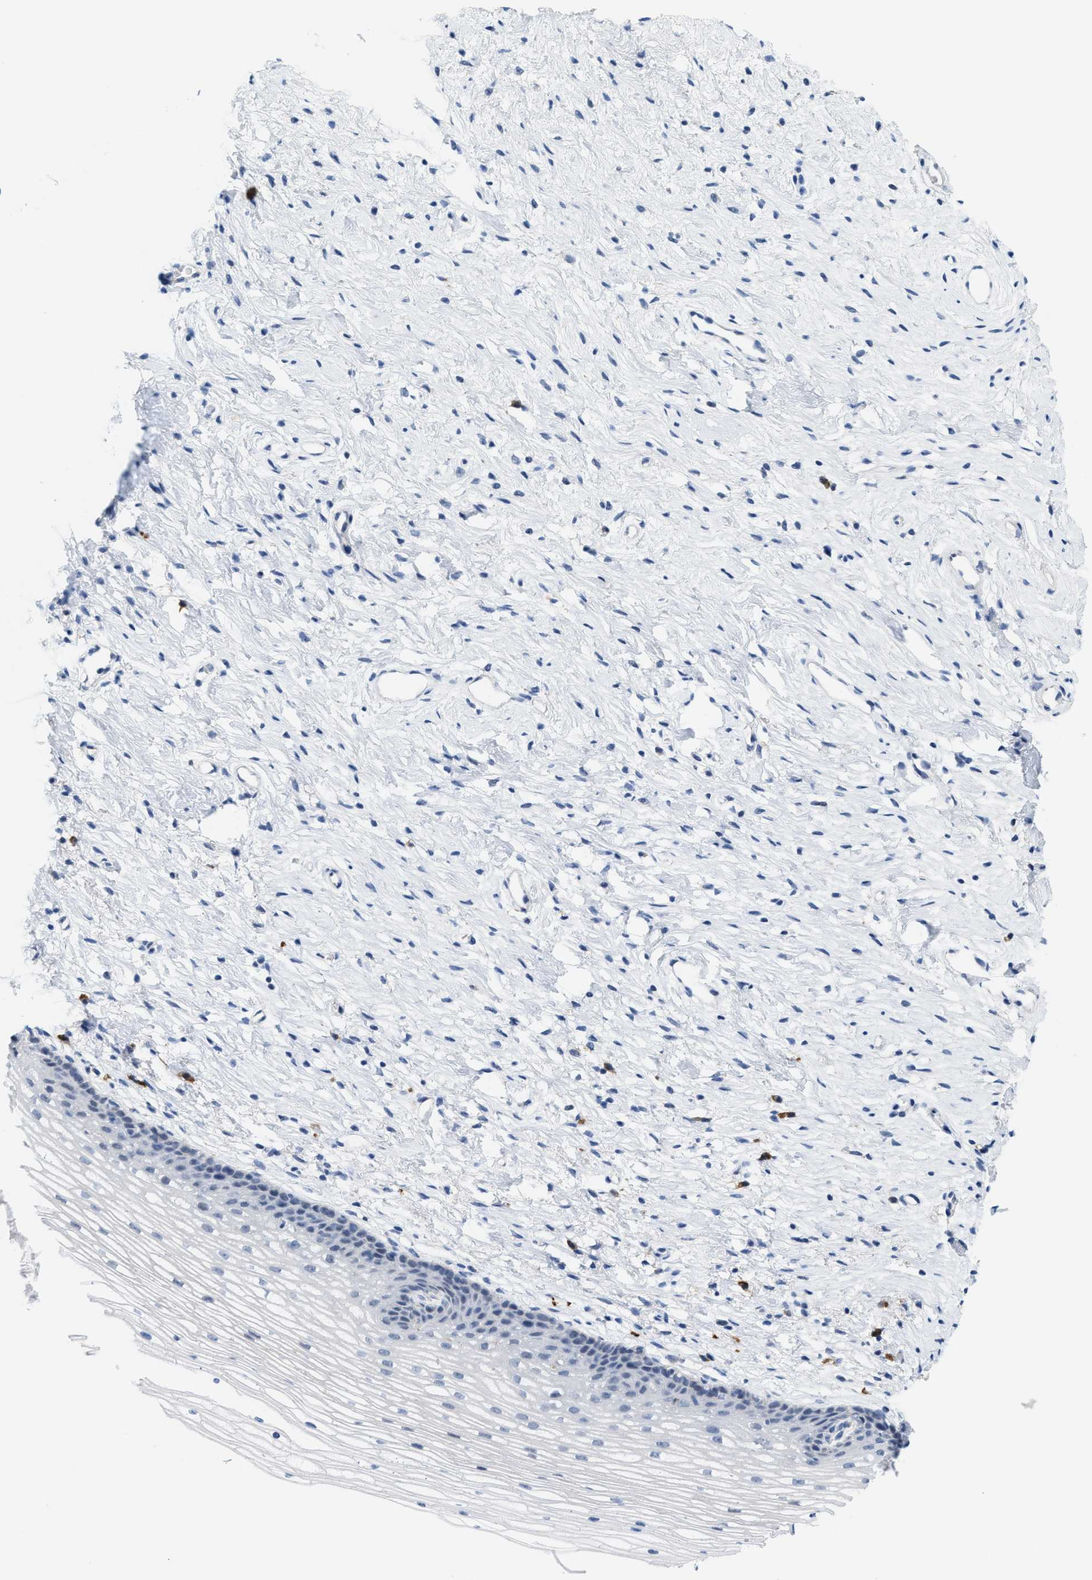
{"staining": {"intensity": "negative", "quantity": "none", "location": "none"}, "tissue": "cervix", "cell_type": "Glandular cells", "image_type": "normal", "snomed": [{"axis": "morphology", "description": "Normal tissue, NOS"}, {"axis": "topography", "description": "Cervix"}], "caption": "Cervix stained for a protein using immunohistochemistry (IHC) shows no staining glandular cells.", "gene": "KIFC3", "patient": {"sex": "female", "age": 77}}